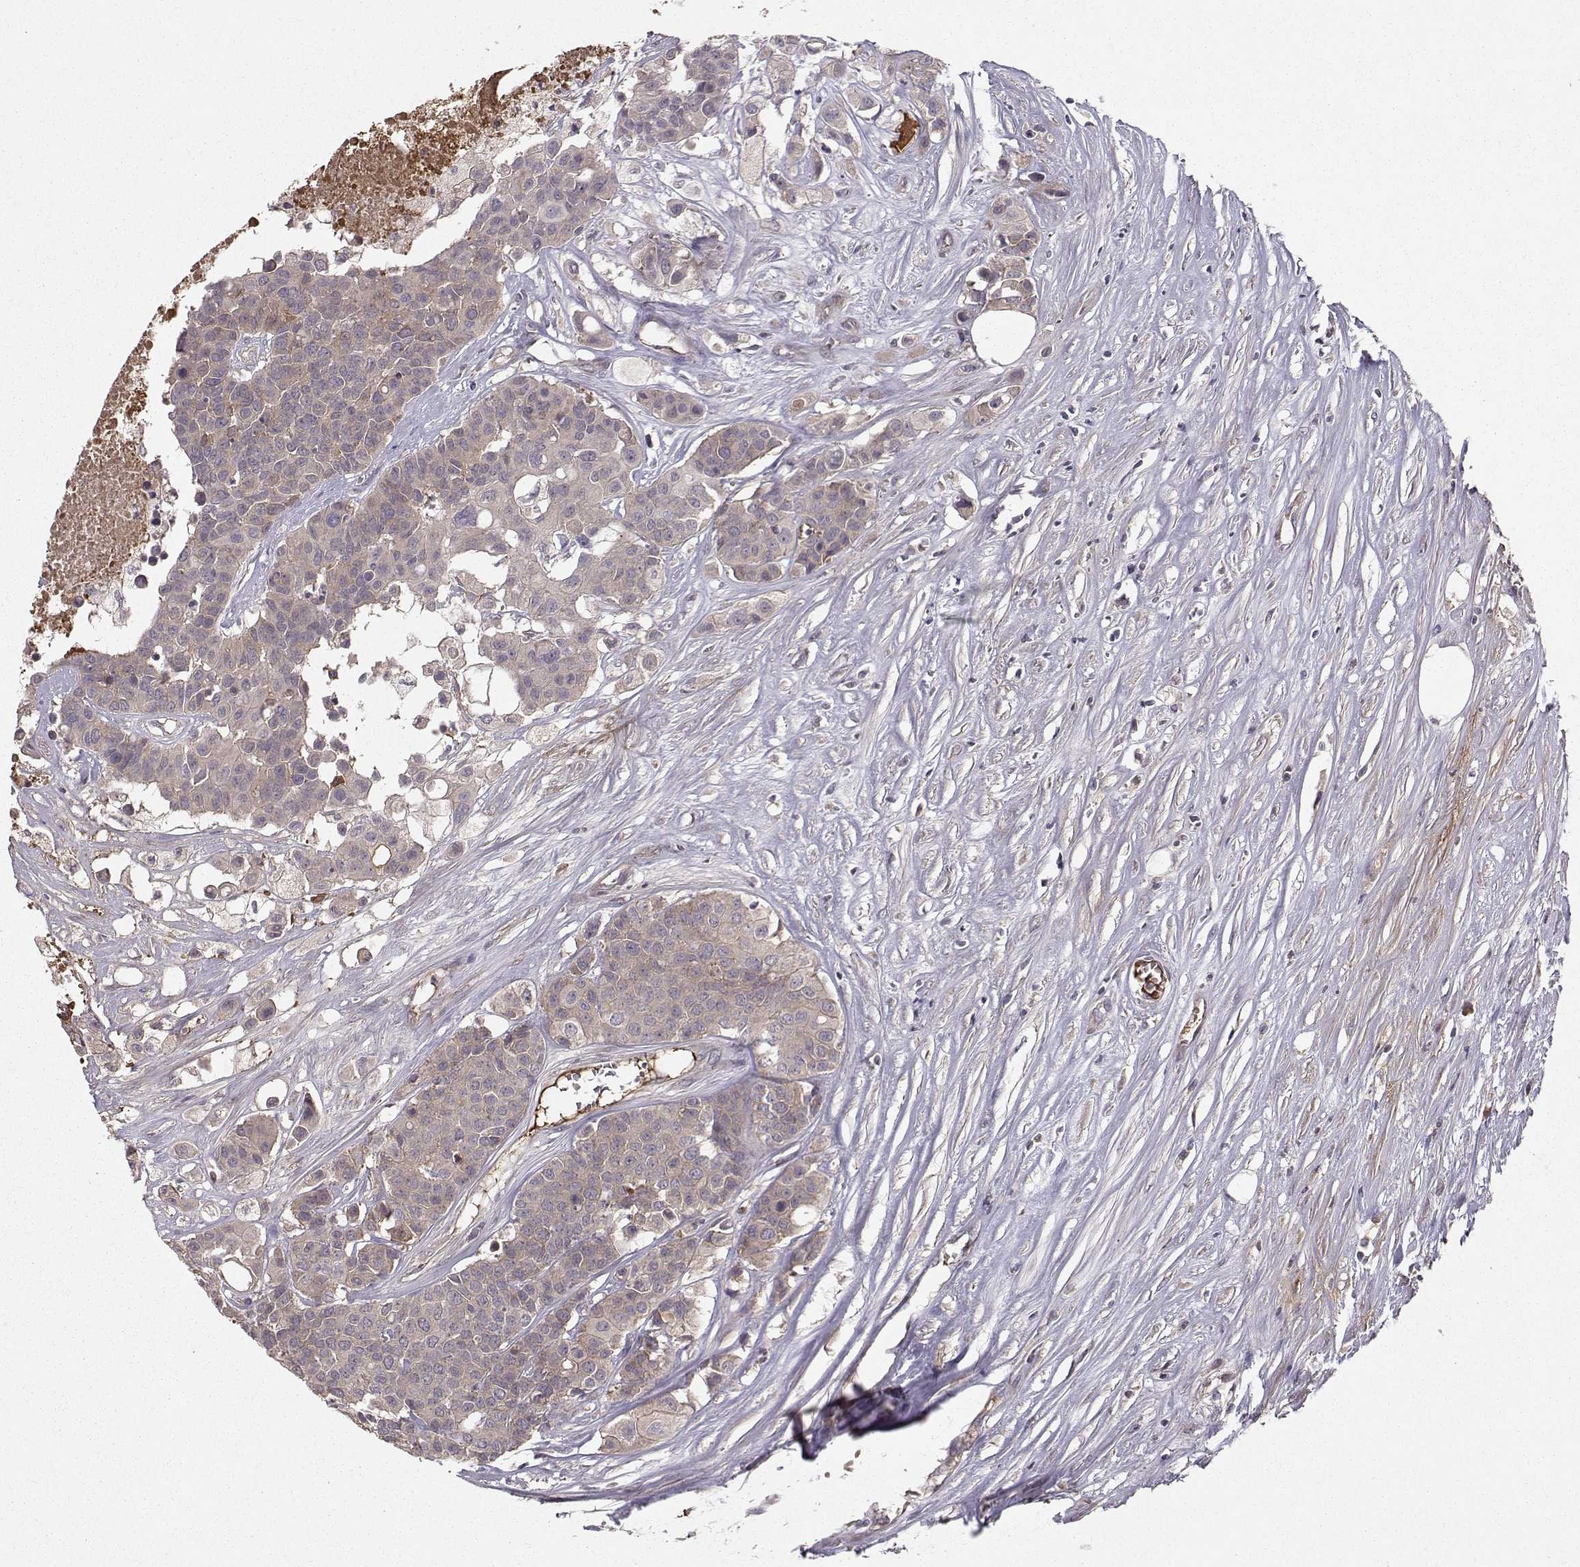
{"staining": {"intensity": "negative", "quantity": "none", "location": "none"}, "tissue": "carcinoid", "cell_type": "Tumor cells", "image_type": "cancer", "snomed": [{"axis": "morphology", "description": "Carcinoid, malignant, NOS"}, {"axis": "topography", "description": "Colon"}], "caption": "Human carcinoid (malignant) stained for a protein using IHC displays no staining in tumor cells.", "gene": "WNT6", "patient": {"sex": "male", "age": 81}}